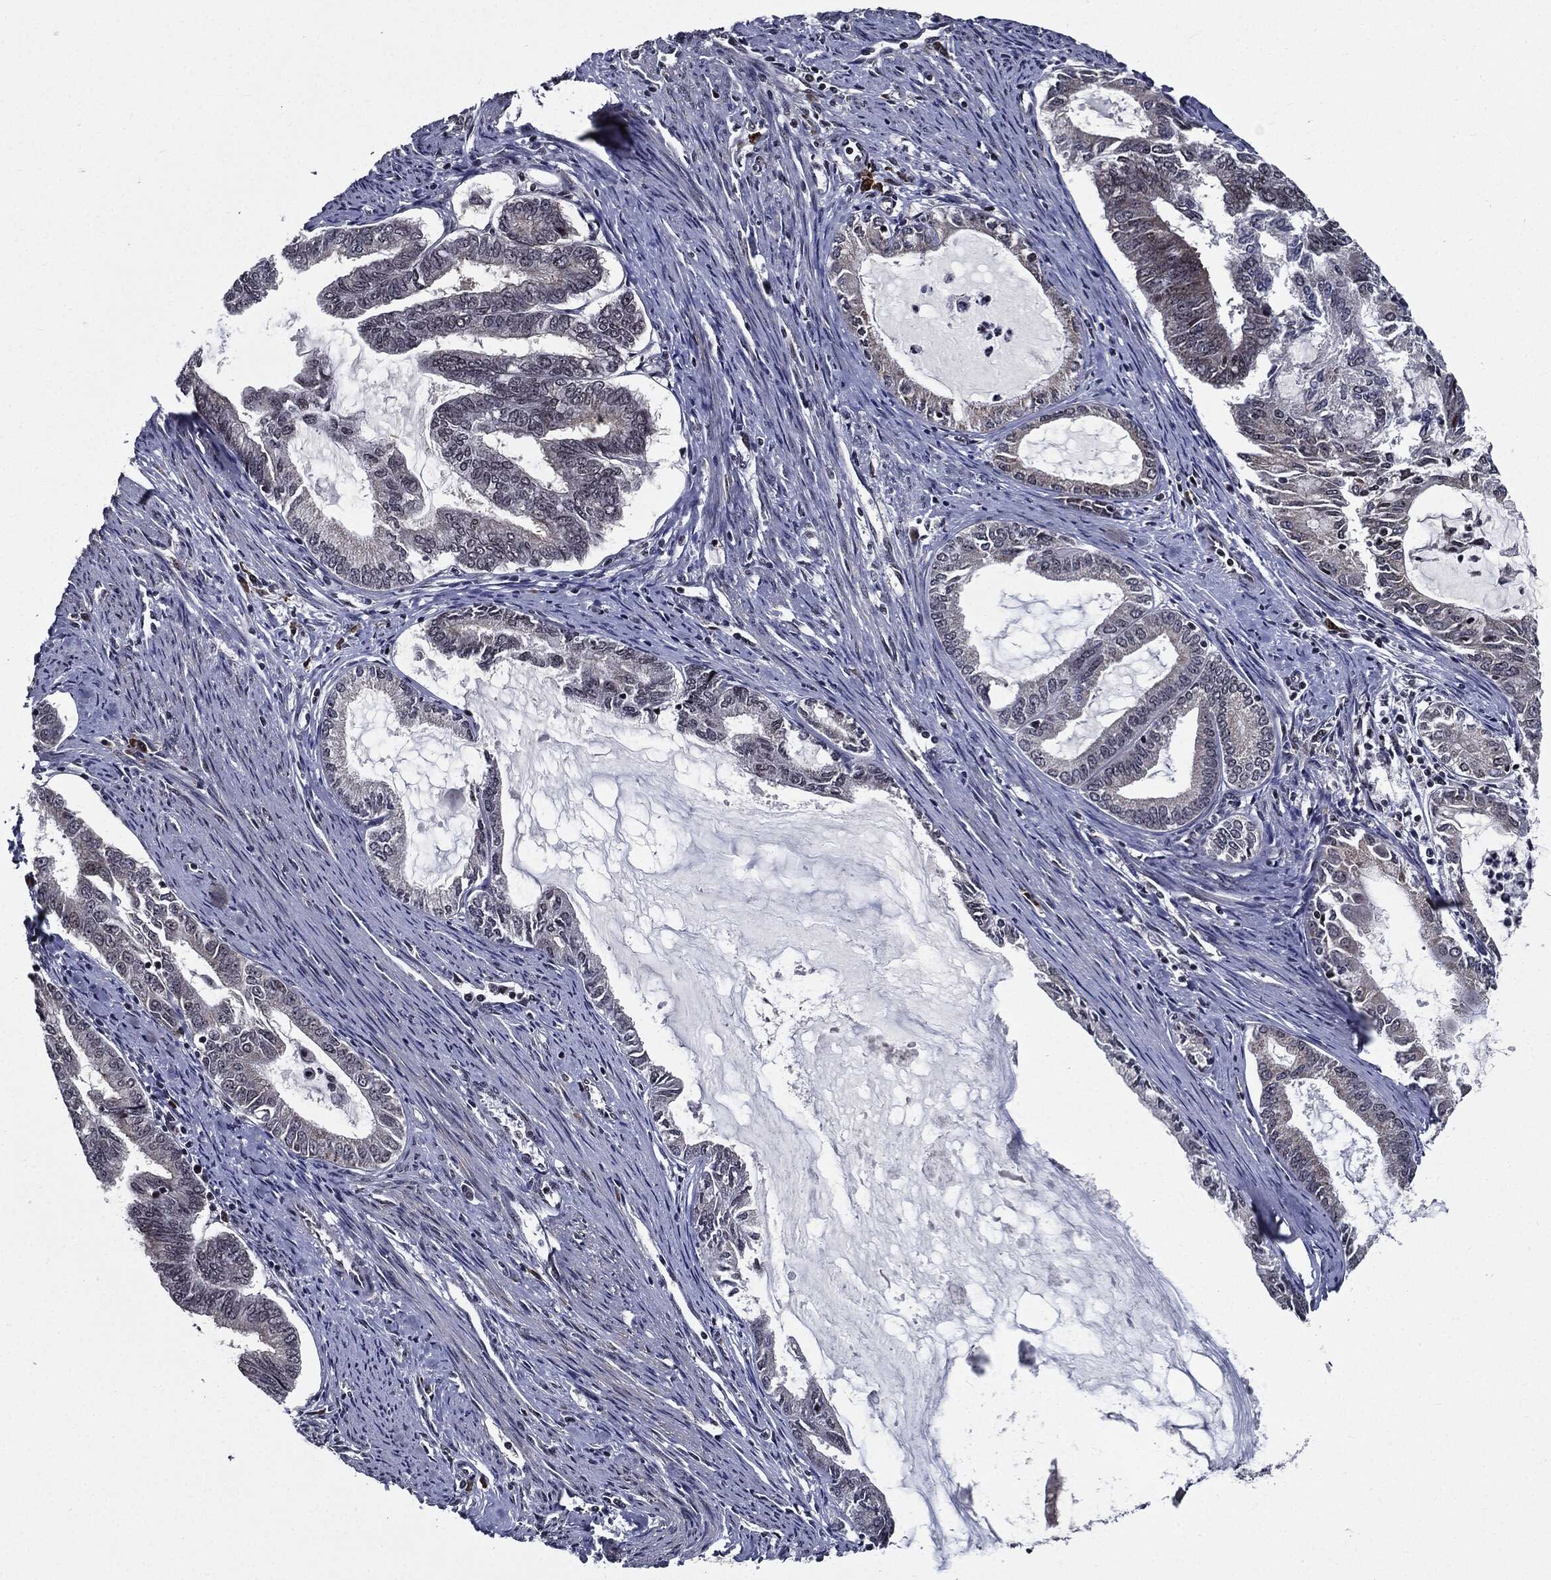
{"staining": {"intensity": "moderate", "quantity": "25%-75%", "location": "nuclear"}, "tissue": "endometrial cancer", "cell_type": "Tumor cells", "image_type": "cancer", "snomed": [{"axis": "morphology", "description": "Adenocarcinoma, NOS"}, {"axis": "topography", "description": "Endometrium"}], "caption": "This micrograph exhibits immunohistochemistry staining of human endometrial cancer, with medium moderate nuclear staining in about 25%-75% of tumor cells.", "gene": "ZFP91", "patient": {"sex": "female", "age": 86}}